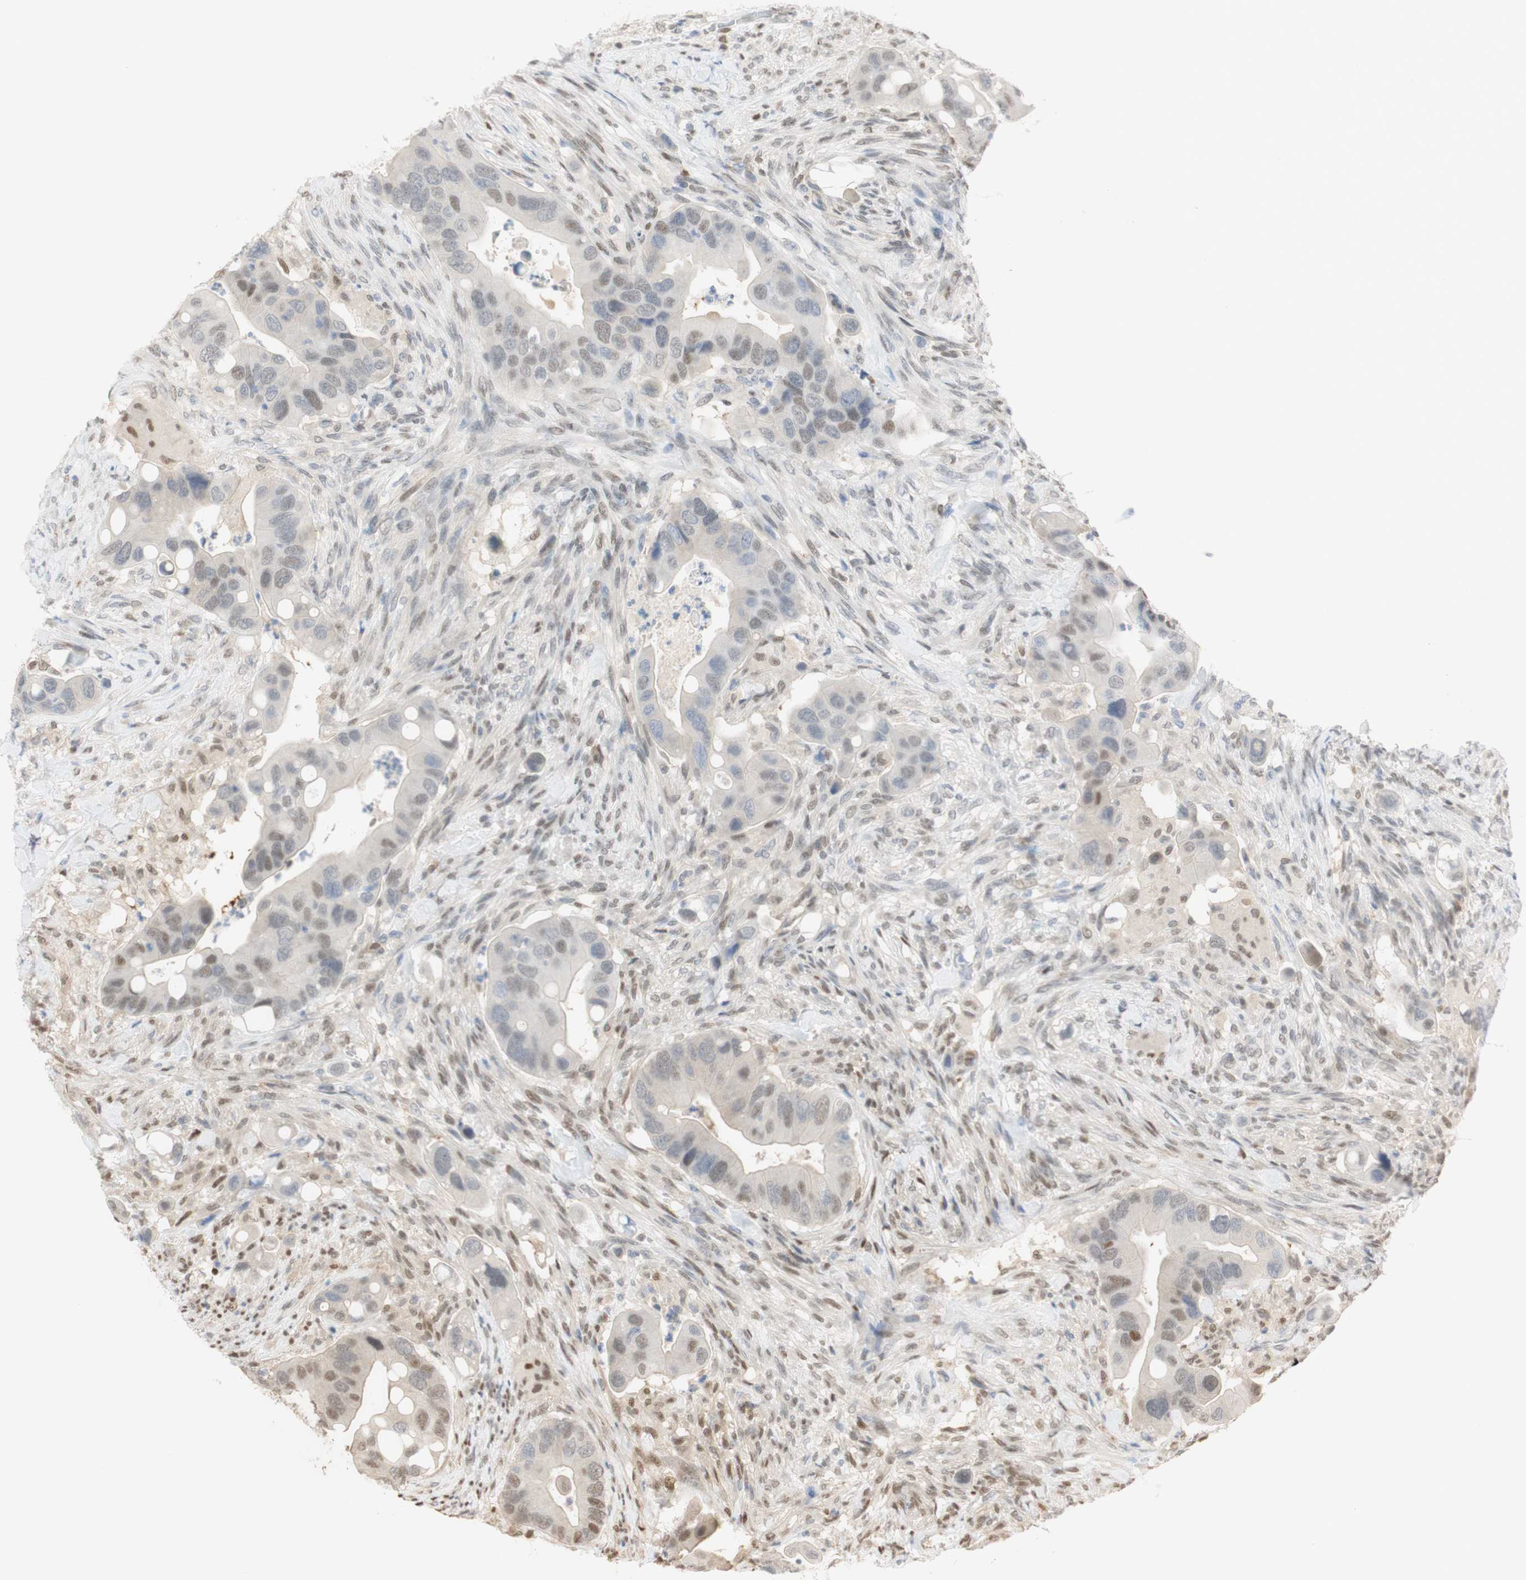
{"staining": {"intensity": "weak", "quantity": "25%-75%", "location": "nuclear"}, "tissue": "colorectal cancer", "cell_type": "Tumor cells", "image_type": "cancer", "snomed": [{"axis": "morphology", "description": "Adenocarcinoma, NOS"}, {"axis": "topography", "description": "Rectum"}], "caption": "Colorectal adenocarcinoma stained for a protein (brown) reveals weak nuclear positive expression in about 25%-75% of tumor cells.", "gene": "NAP1L4", "patient": {"sex": "female", "age": 57}}